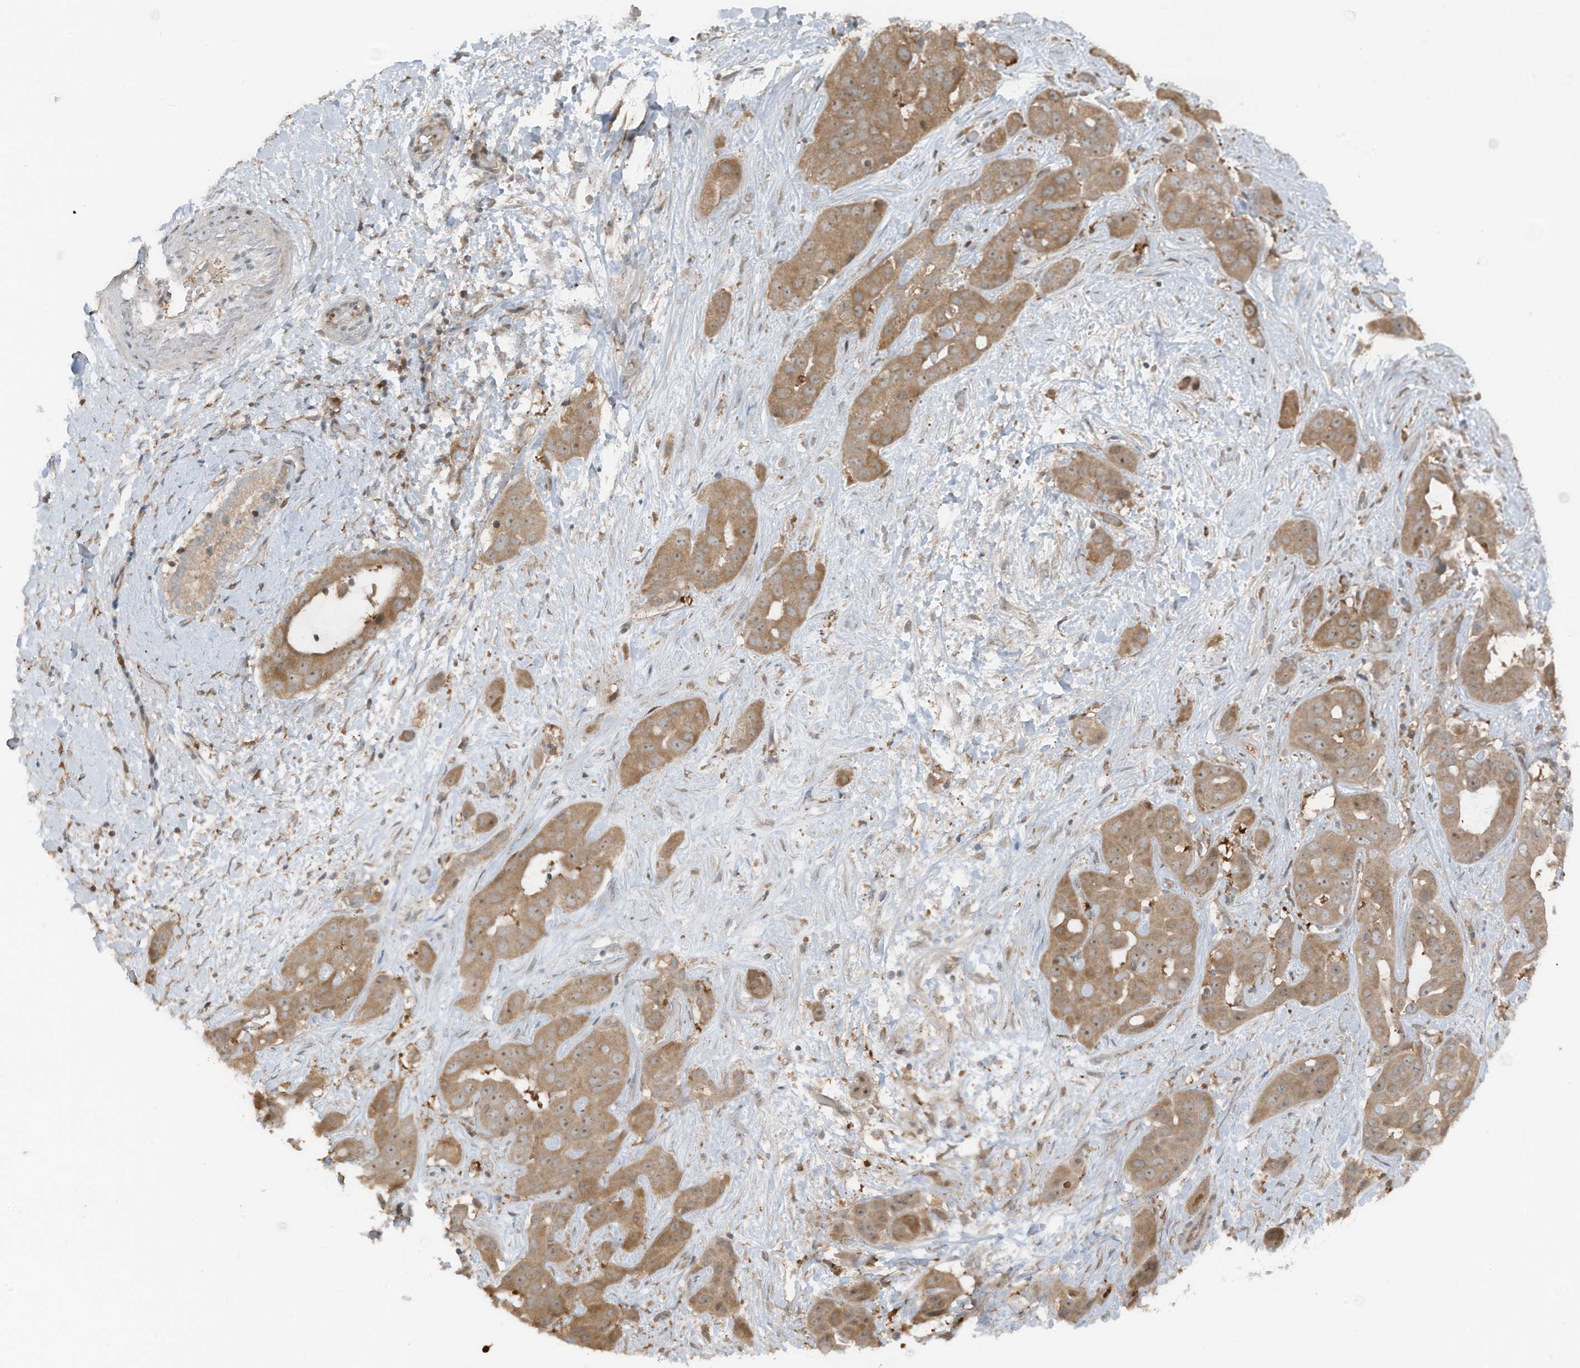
{"staining": {"intensity": "moderate", "quantity": ">75%", "location": "cytoplasmic/membranous,nuclear"}, "tissue": "liver cancer", "cell_type": "Tumor cells", "image_type": "cancer", "snomed": [{"axis": "morphology", "description": "Cholangiocarcinoma"}, {"axis": "topography", "description": "Liver"}], "caption": "Immunohistochemical staining of human liver cholangiocarcinoma shows medium levels of moderate cytoplasmic/membranous and nuclear protein staining in approximately >75% of tumor cells.", "gene": "TXNDC9", "patient": {"sex": "female", "age": 52}}